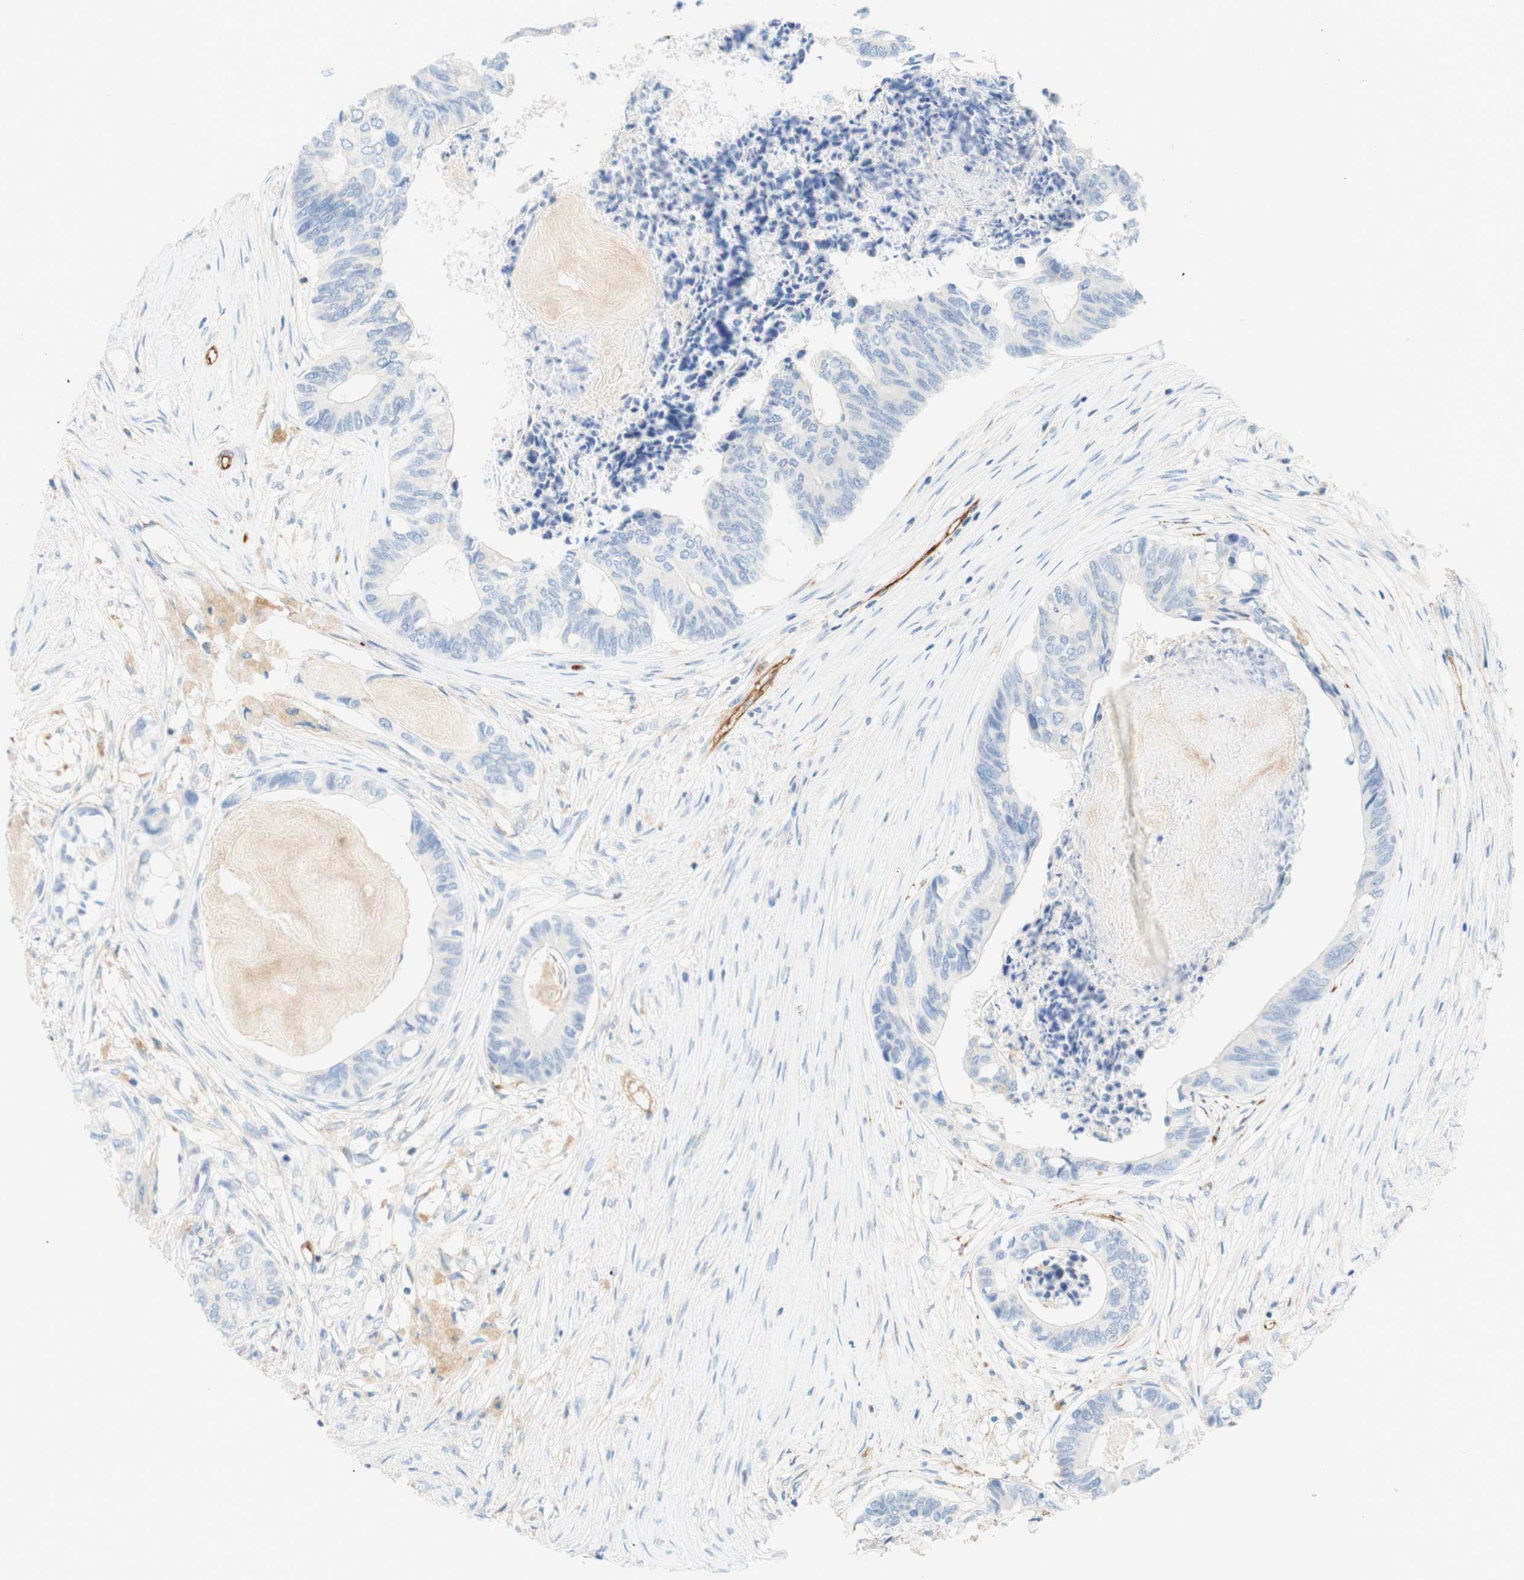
{"staining": {"intensity": "negative", "quantity": "none", "location": "none"}, "tissue": "colorectal cancer", "cell_type": "Tumor cells", "image_type": "cancer", "snomed": [{"axis": "morphology", "description": "Adenocarcinoma, NOS"}, {"axis": "topography", "description": "Rectum"}], "caption": "A high-resolution image shows IHC staining of colorectal cancer (adenocarcinoma), which demonstrates no significant staining in tumor cells.", "gene": "STOM", "patient": {"sex": "male", "age": 63}}